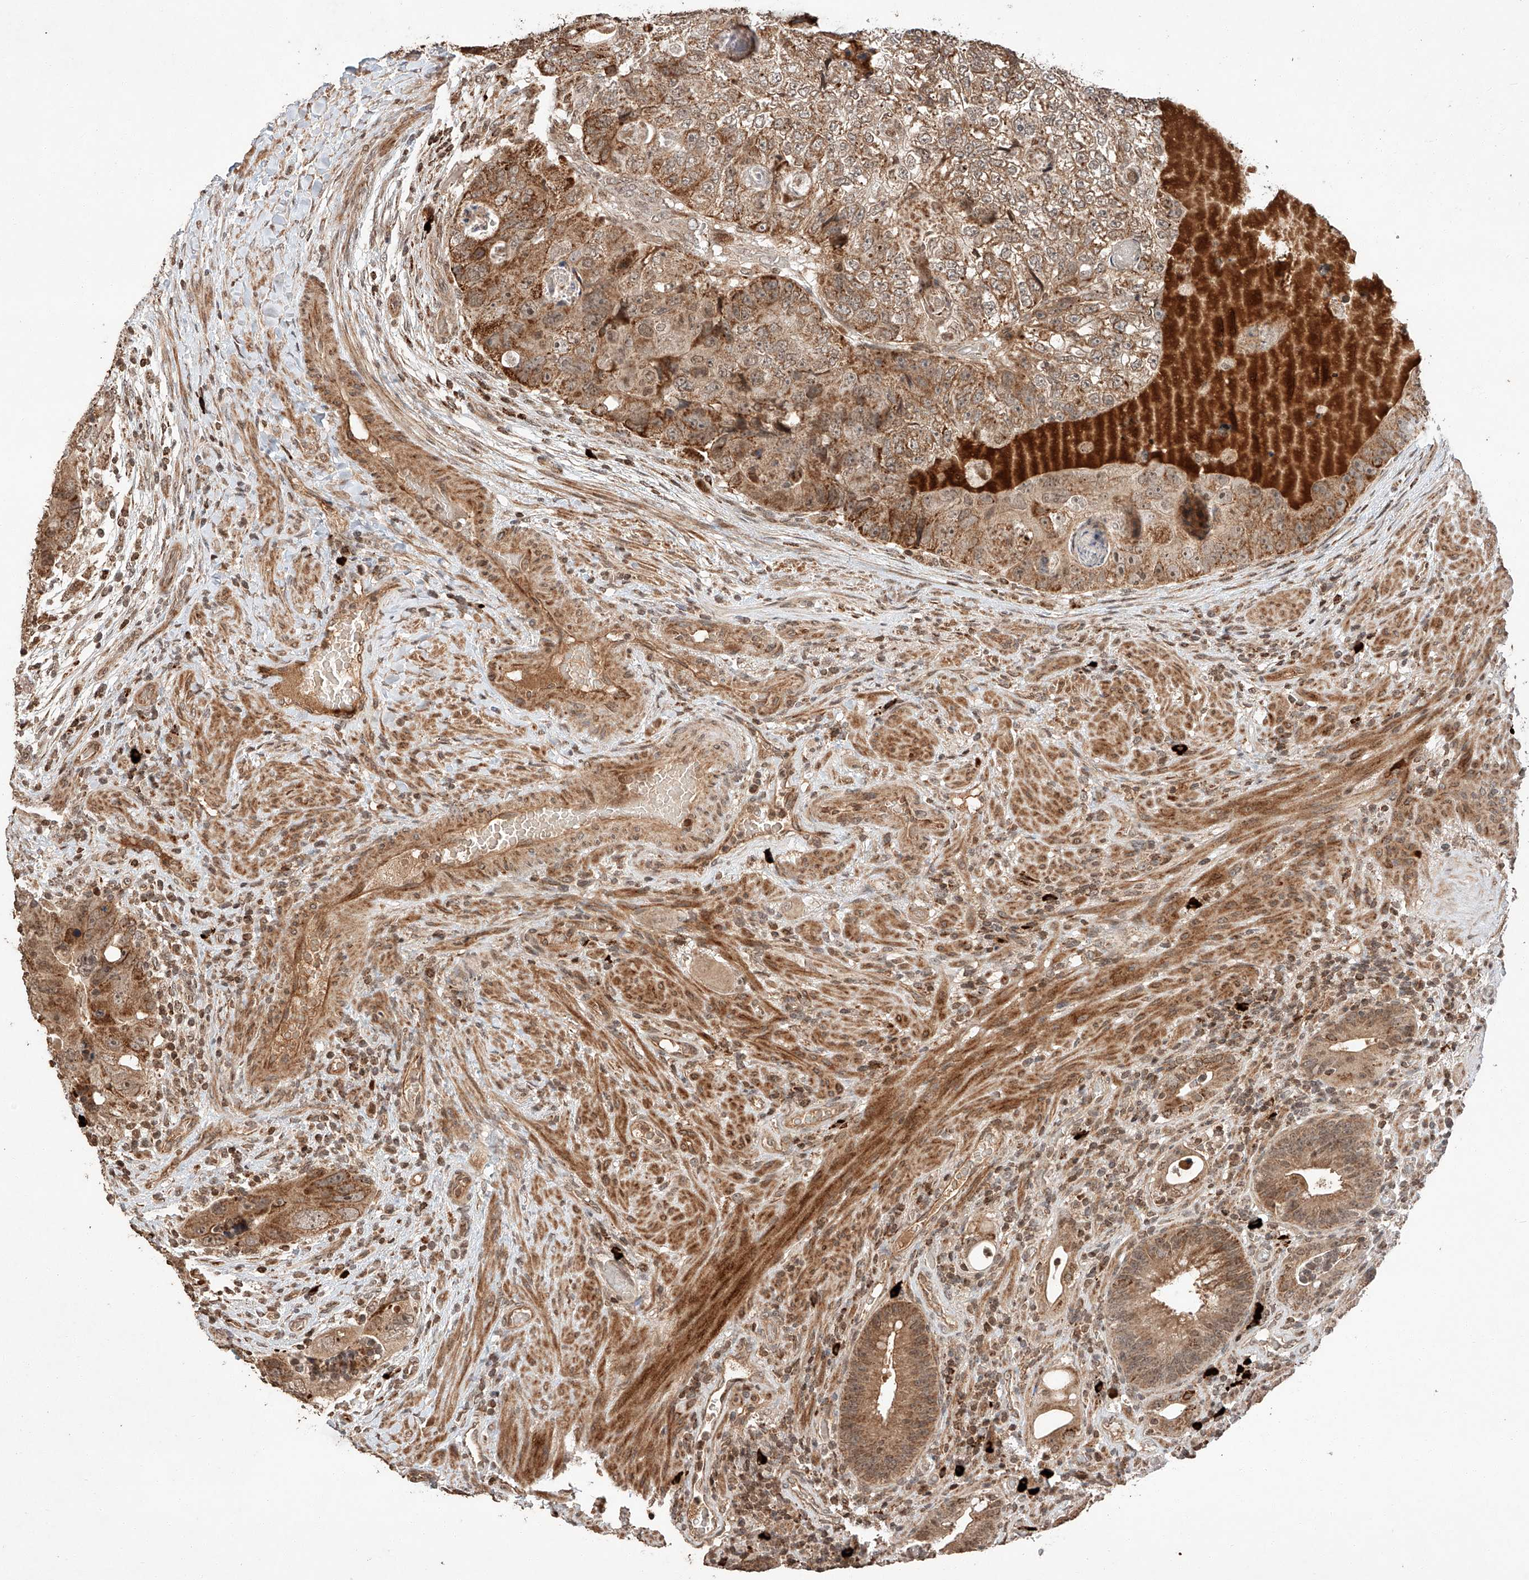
{"staining": {"intensity": "moderate", "quantity": ">75%", "location": "cytoplasmic/membranous"}, "tissue": "colorectal cancer", "cell_type": "Tumor cells", "image_type": "cancer", "snomed": [{"axis": "morphology", "description": "Adenocarcinoma, NOS"}, {"axis": "topography", "description": "Rectum"}], "caption": "Tumor cells demonstrate moderate cytoplasmic/membranous staining in about >75% of cells in colorectal cancer. The staining was performed using DAB to visualize the protein expression in brown, while the nuclei were stained in blue with hematoxylin (Magnification: 20x).", "gene": "ARHGAP33", "patient": {"sex": "male", "age": 59}}